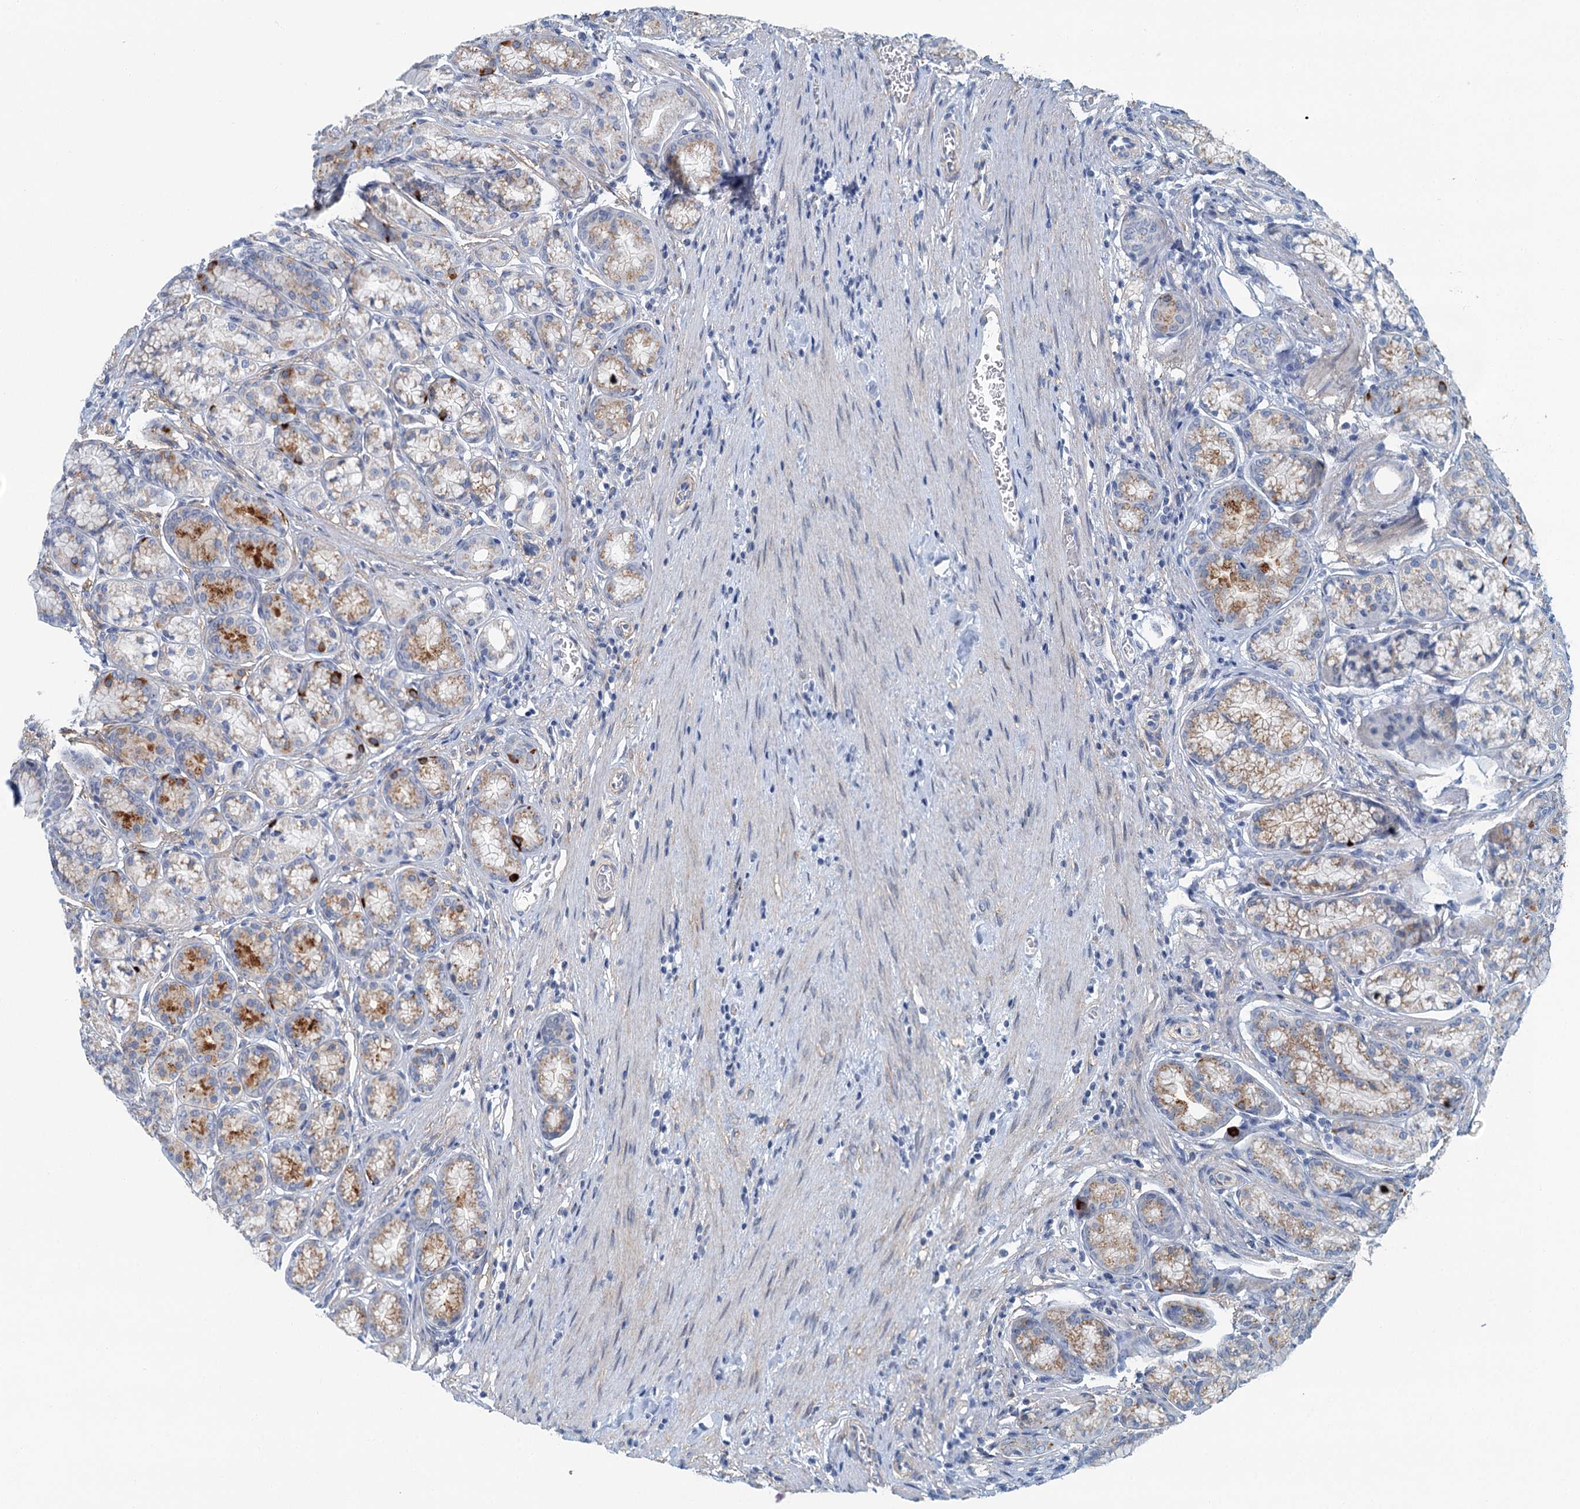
{"staining": {"intensity": "moderate", "quantity": "25%-75%", "location": "cytoplasmic/membranous"}, "tissue": "stomach", "cell_type": "Glandular cells", "image_type": "normal", "snomed": [{"axis": "morphology", "description": "Normal tissue, NOS"}, {"axis": "morphology", "description": "Adenocarcinoma, NOS"}, {"axis": "morphology", "description": "Adenocarcinoma, High grade"}, {"axis": "topography", "description": "Stomach, upper"}, {"axis": "topography", "description": "Stomach"}], "caption": "A medium amount of moderate cytoplasmic/membranous expression is seen in about 25%-75% of glandular cells in benign stomach.", "gene": "ZNF527", "patient": {"sex": "female", "age": 65}}